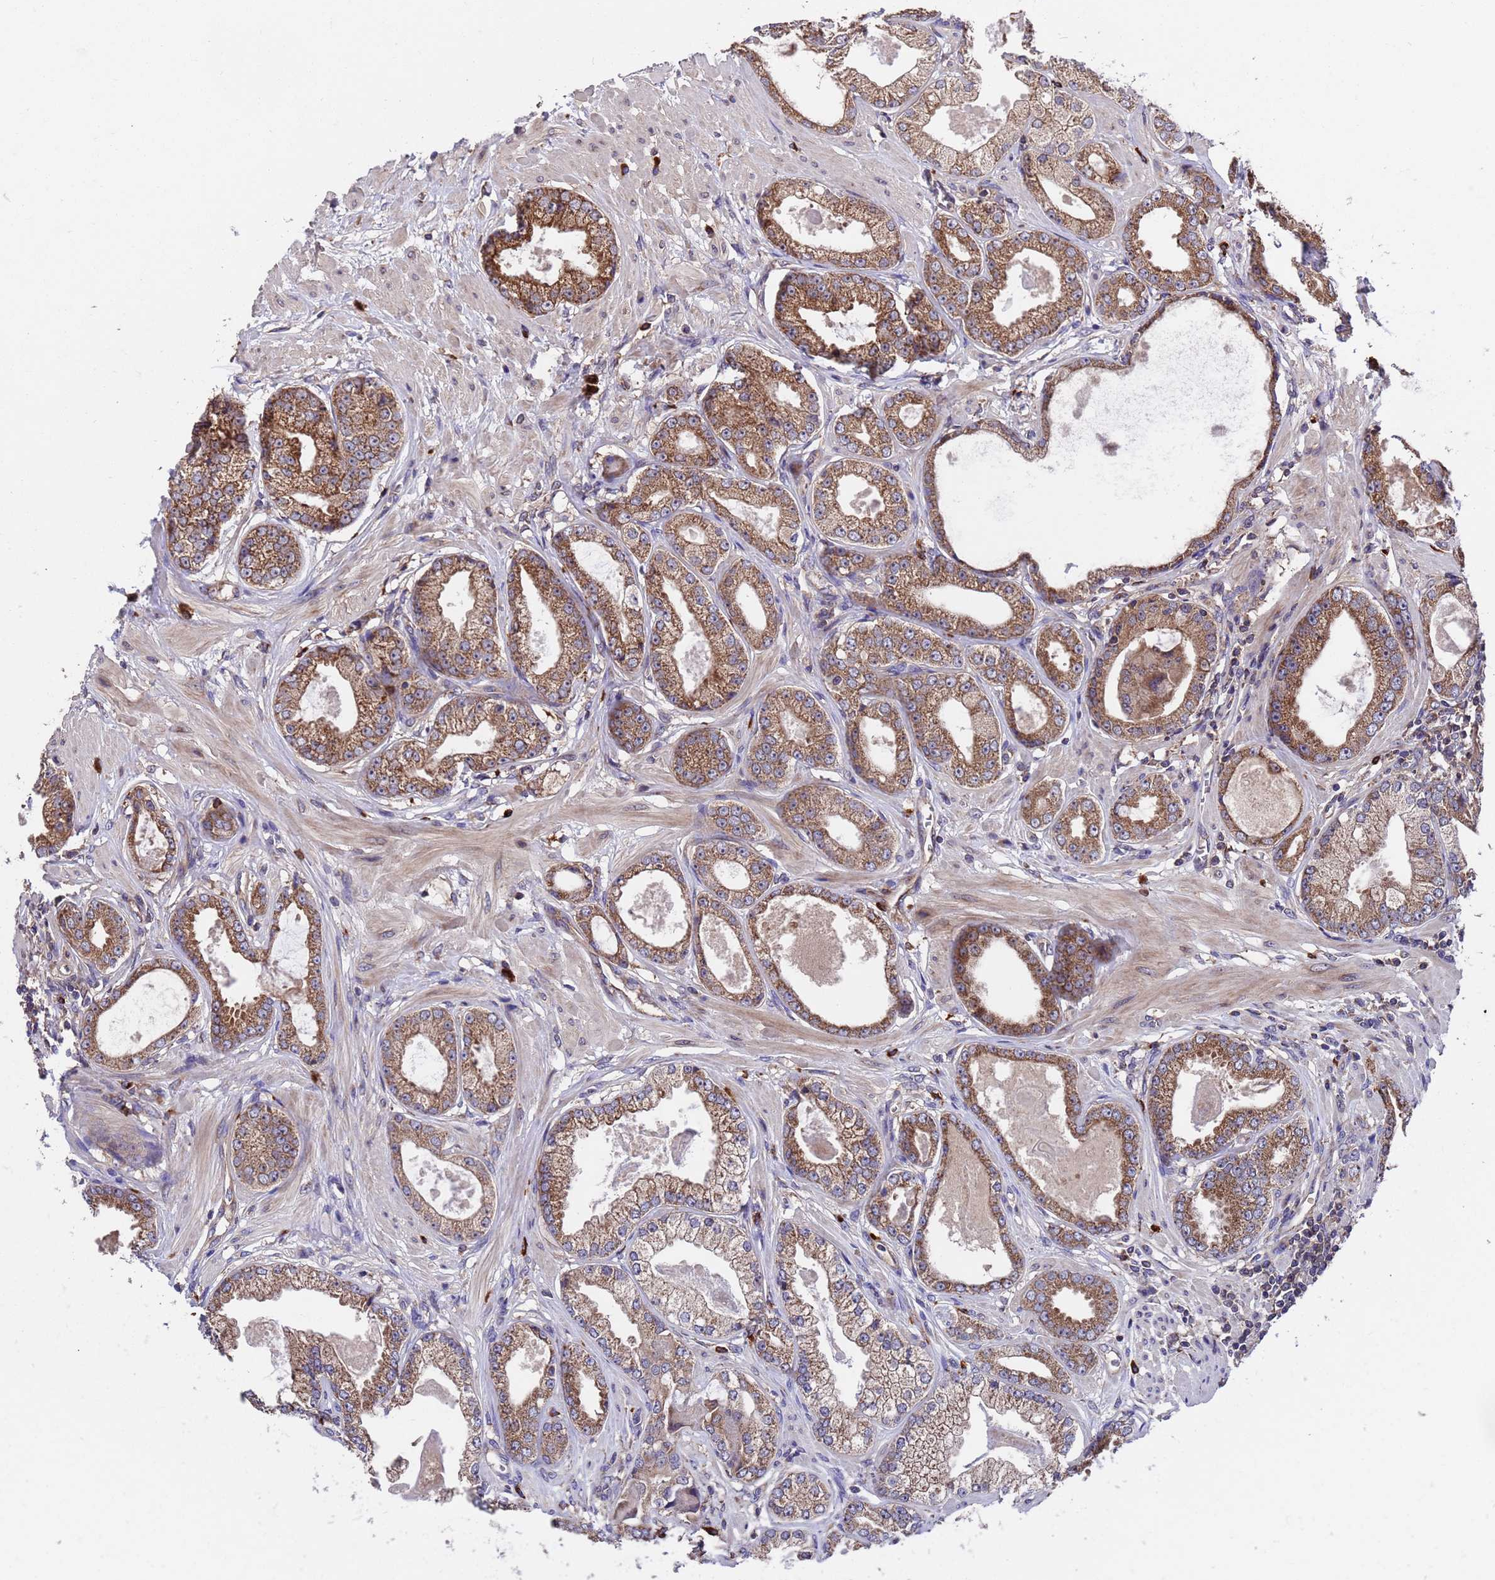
{"staining": {"intensity": "moderate", "quantity": ">75%", "location": "cytoplasmic/membranous"}, "tissue": "prostate cancer", "cell_type": "Tumor cells", "image_type": "cancer", "snomed": [{"axis": "morphology", "description": "Adenocarcinoma, Low grade"}, {"axis": "topography", "description": "Prostate"}], "caption": "Prostate adenocarcinoma (low-grade) stained with IHC reveals moderate cytoplasmic/membranous positivity in approximately >75% of tumor cells. (DAB (3,3'-diaminobenzidine) IHC, brown staining for protein, blue staining for nuclei).", "gene": "TSR3", "patient": {"sex": "male", "age": 64}}